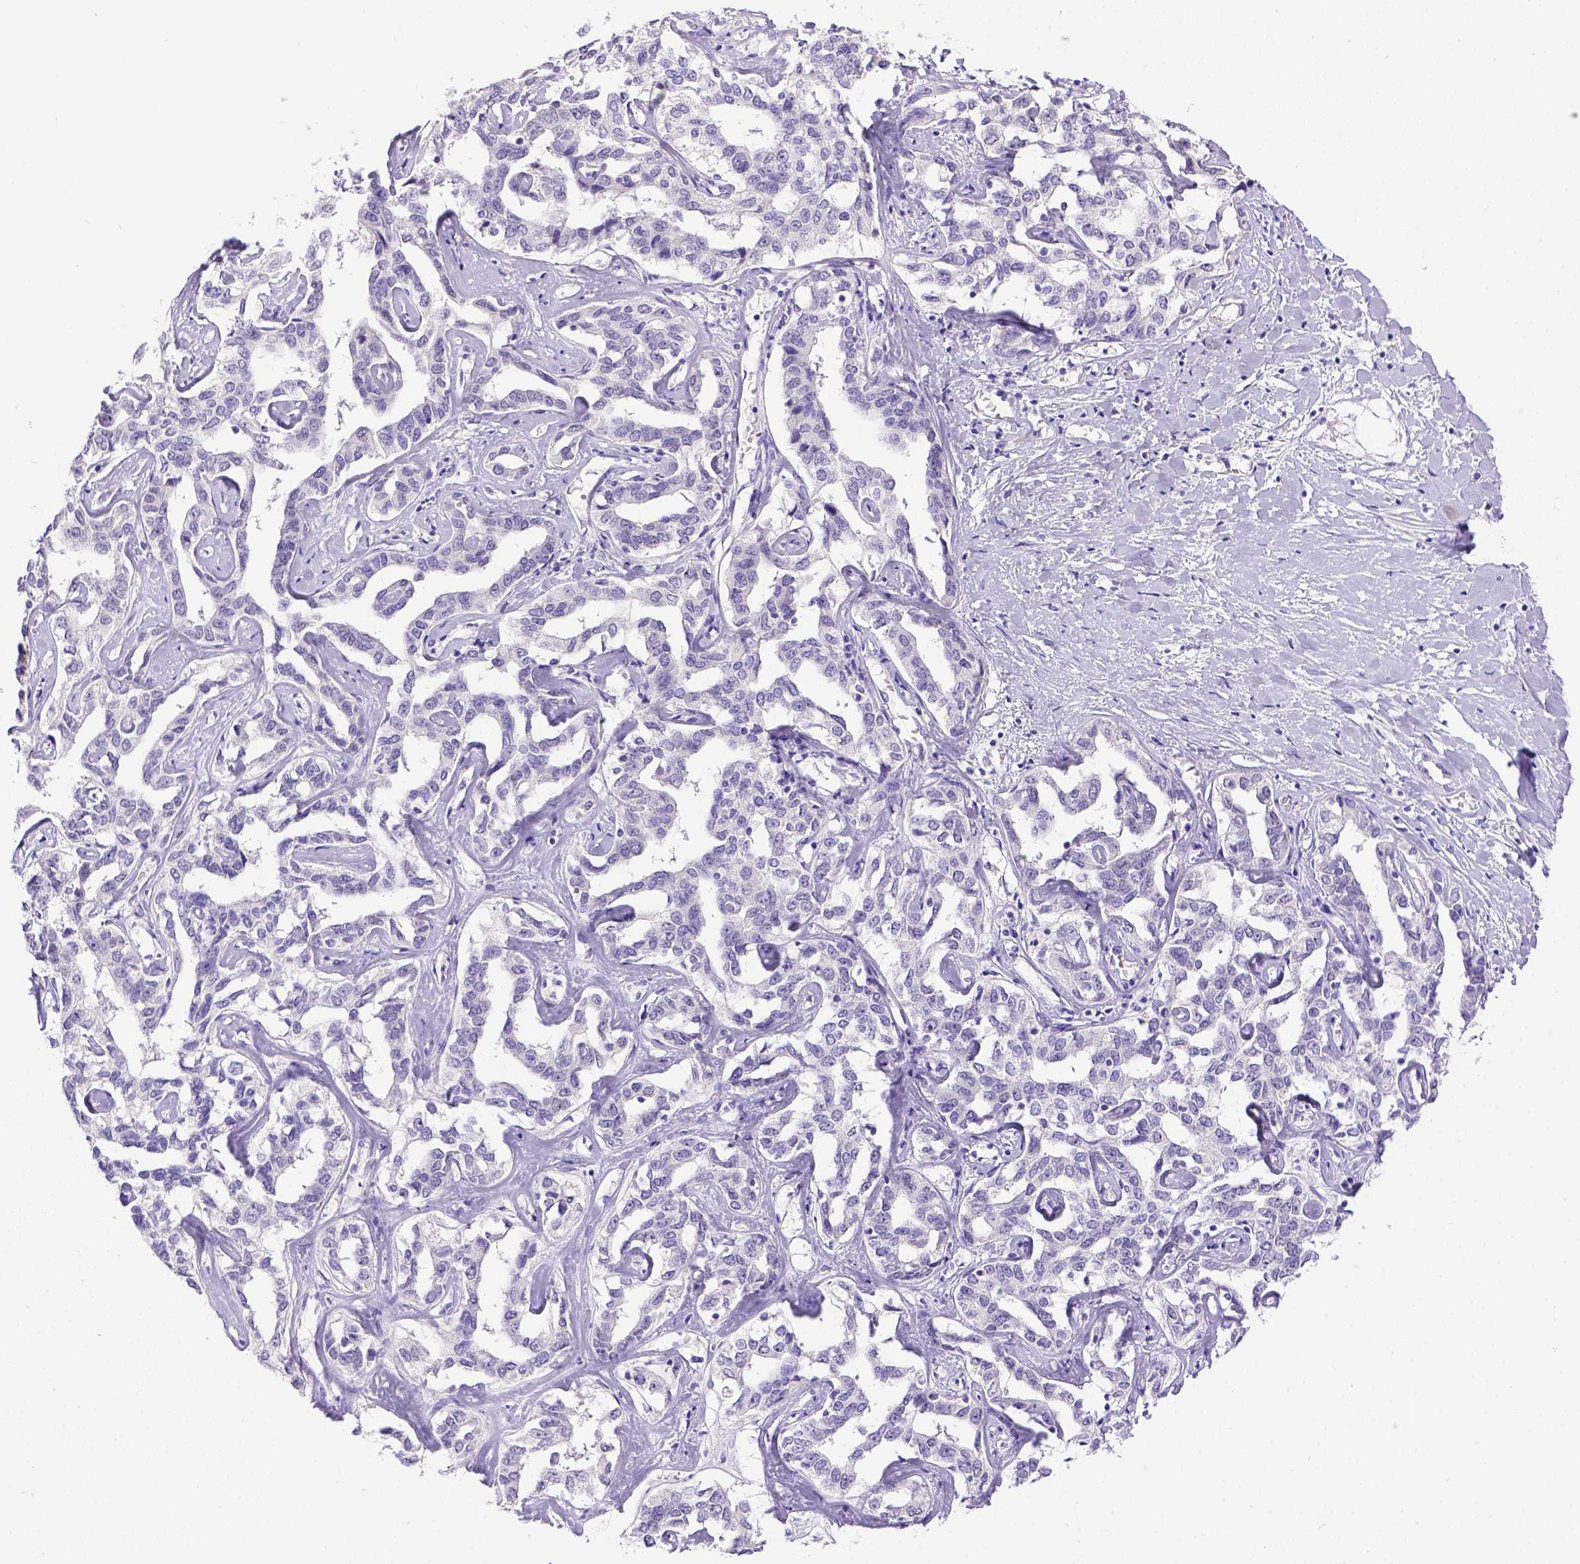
{"staining": {"intensity": "negative", "quantity": "none", "location": "none"}, "tissue": "liver cancer", "cell_type": "Tumor cells", "image_type": "cancer", "snomed": [{"axis": "morphology", "description": "Cholangiocarcinoma"}, {"axis": "topography", "description": "Liver"}], "caption": "Immunohistochemistry (IHC) photomicrograph of human liver cancer (cholangiocarcinoma) stained for a protein (brown), which exhibits no staining in tumor cells.", "gene": "ESR1", "patient": {"sex": "male", "age": 59}}